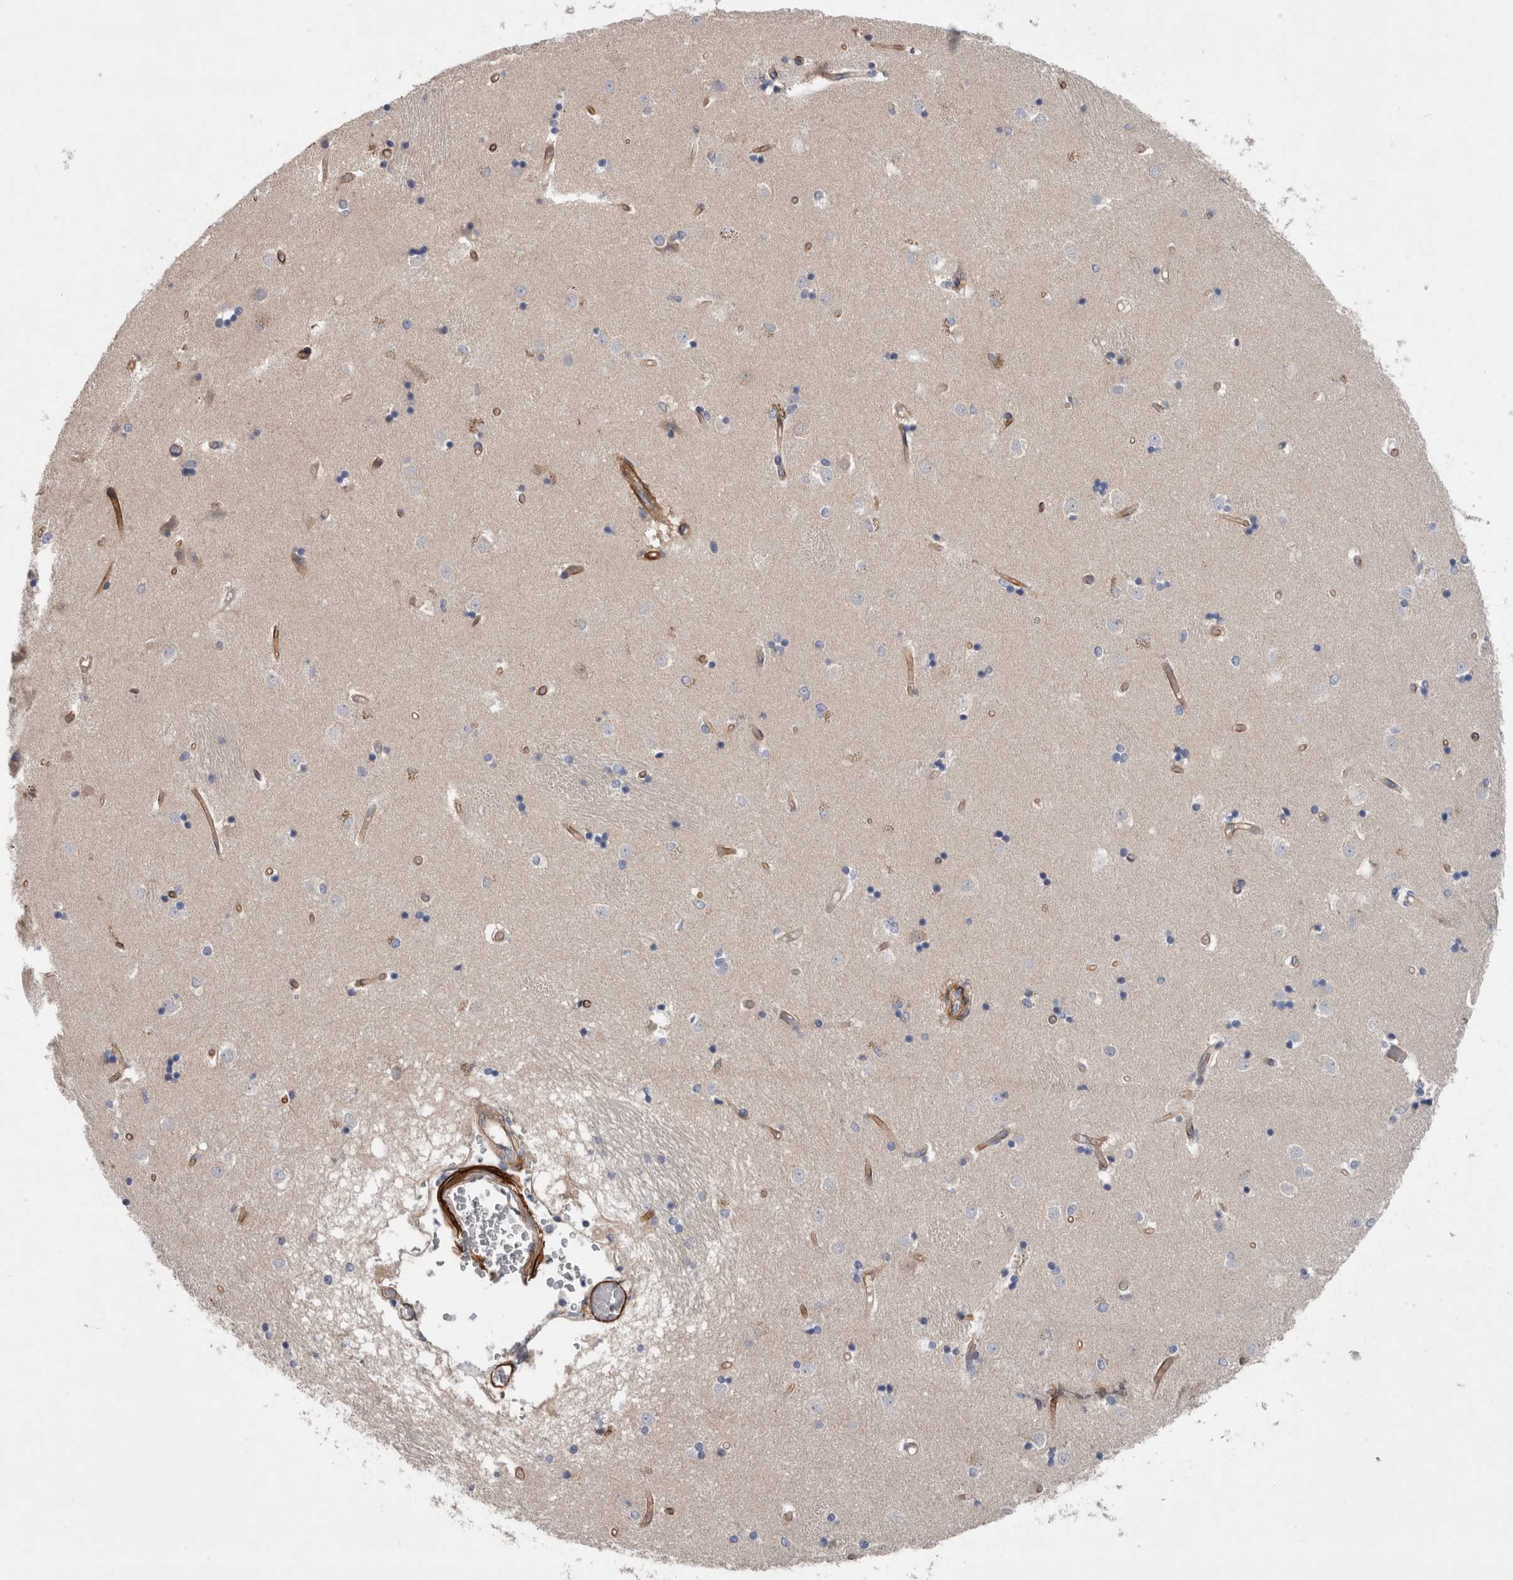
{"staining": {"intensity": "negative", "quantity": "none", "location": "none"}, "tissue": "caudate", "cell_type": "Glial cells", "image_type": "normal", "snomed": [{"axis": "morphology", "description": "Normal tissue, NOS"}, {"axis": "topography", "description": "Lateral ventricle wall"}], "caption": "Protein analysis of benign caudate demonstrates no significant staining in glial cells.", "gene": "BCAM", "patient": {"sex": "male", "age": 45}}